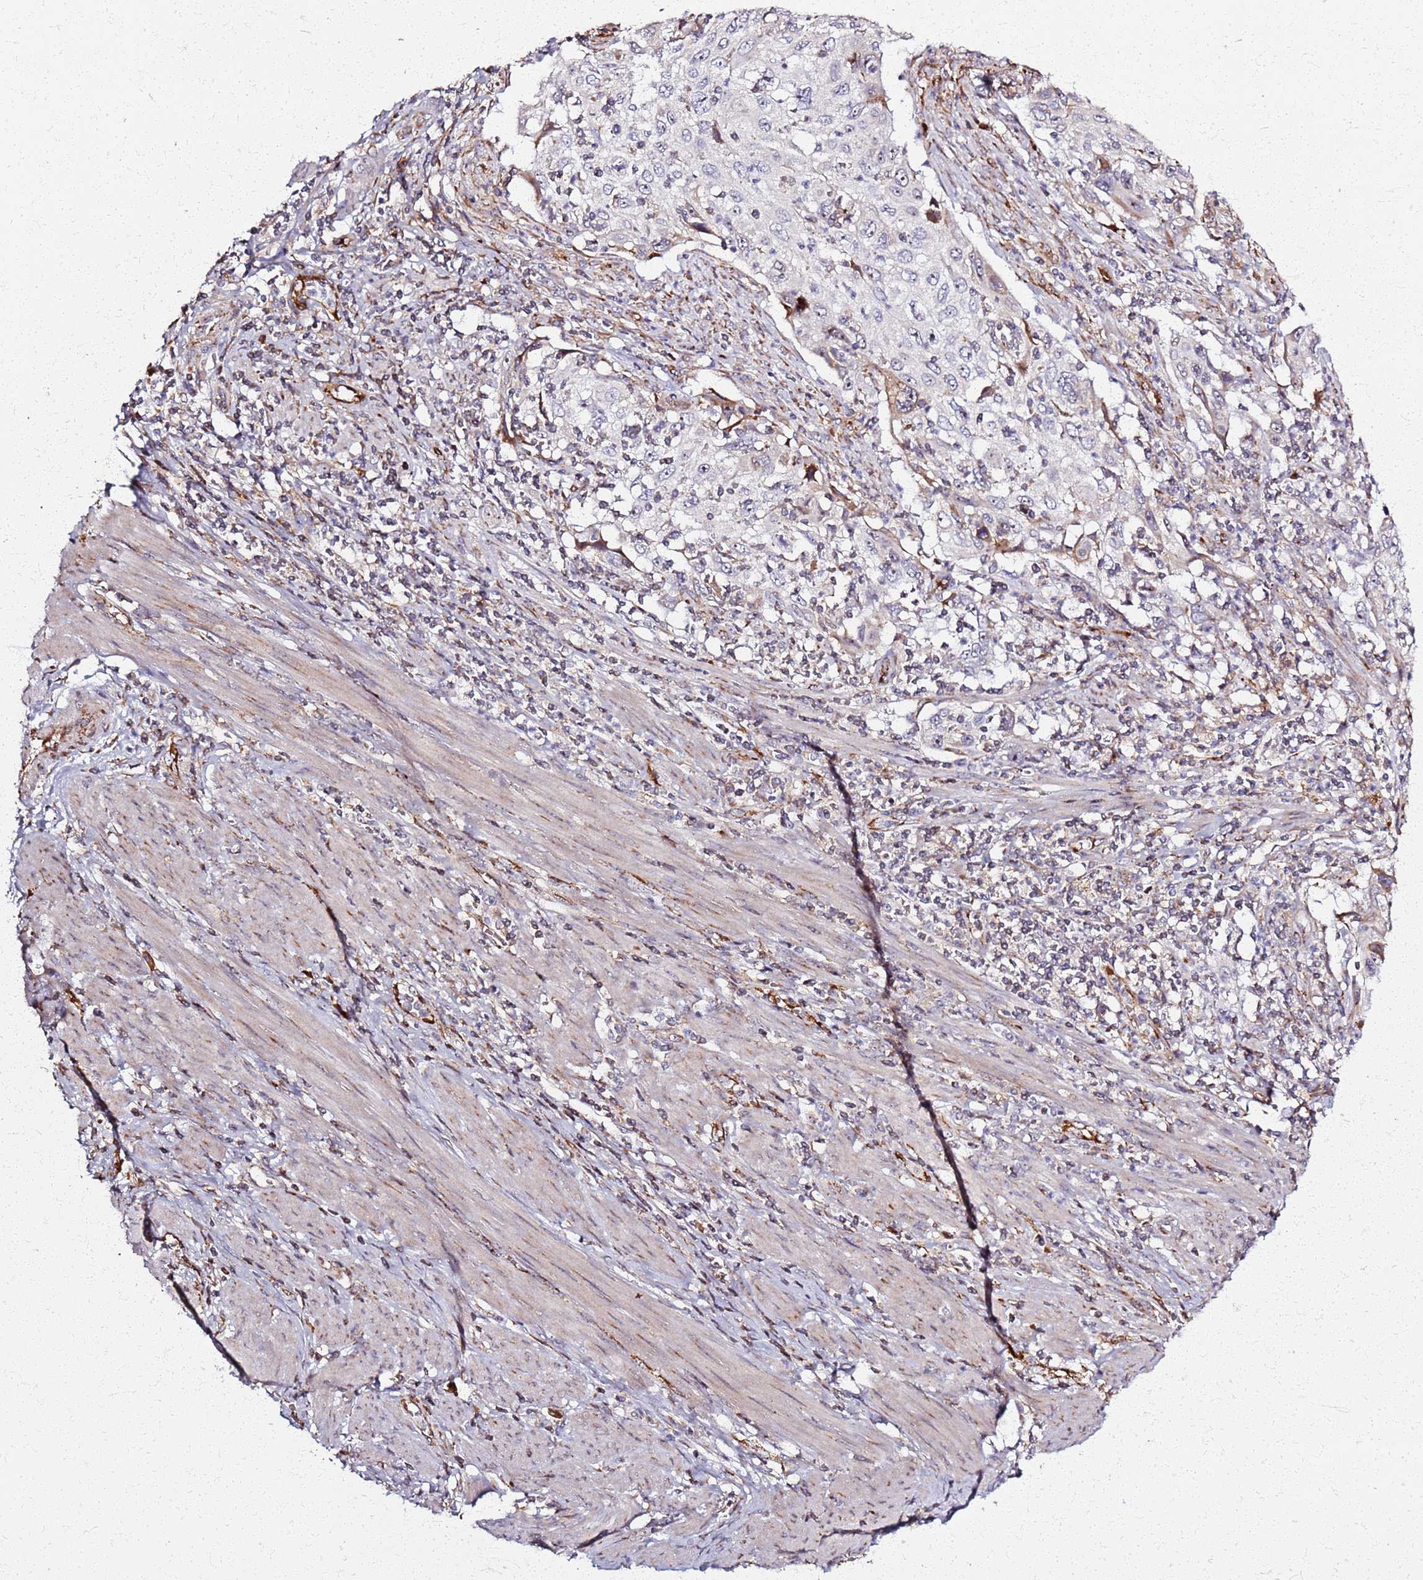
{"staining": {"intensity": "negative", "quantity": "none", "location": "none"}, "tissue": "cervical cancer", "cell_type": "Tumor cells", "image_type": "cancer", "snomed": [{"axis": "morphology", "description": "Squamous cell carcinoma, NOS"}, {"axis": "topography", "description": "Cervix"}], "caption": "Tumor cells show no significant protein expression in cervical cancer (squamous cell carcinoma). (Stains: DAB immunohistochemistry (IHC) with hematoxylin counter stain, Microscopy: brightfield microscopy at high magnification).", "gene": "KRI1", "patient": {"sex": "female", "age": 70}}